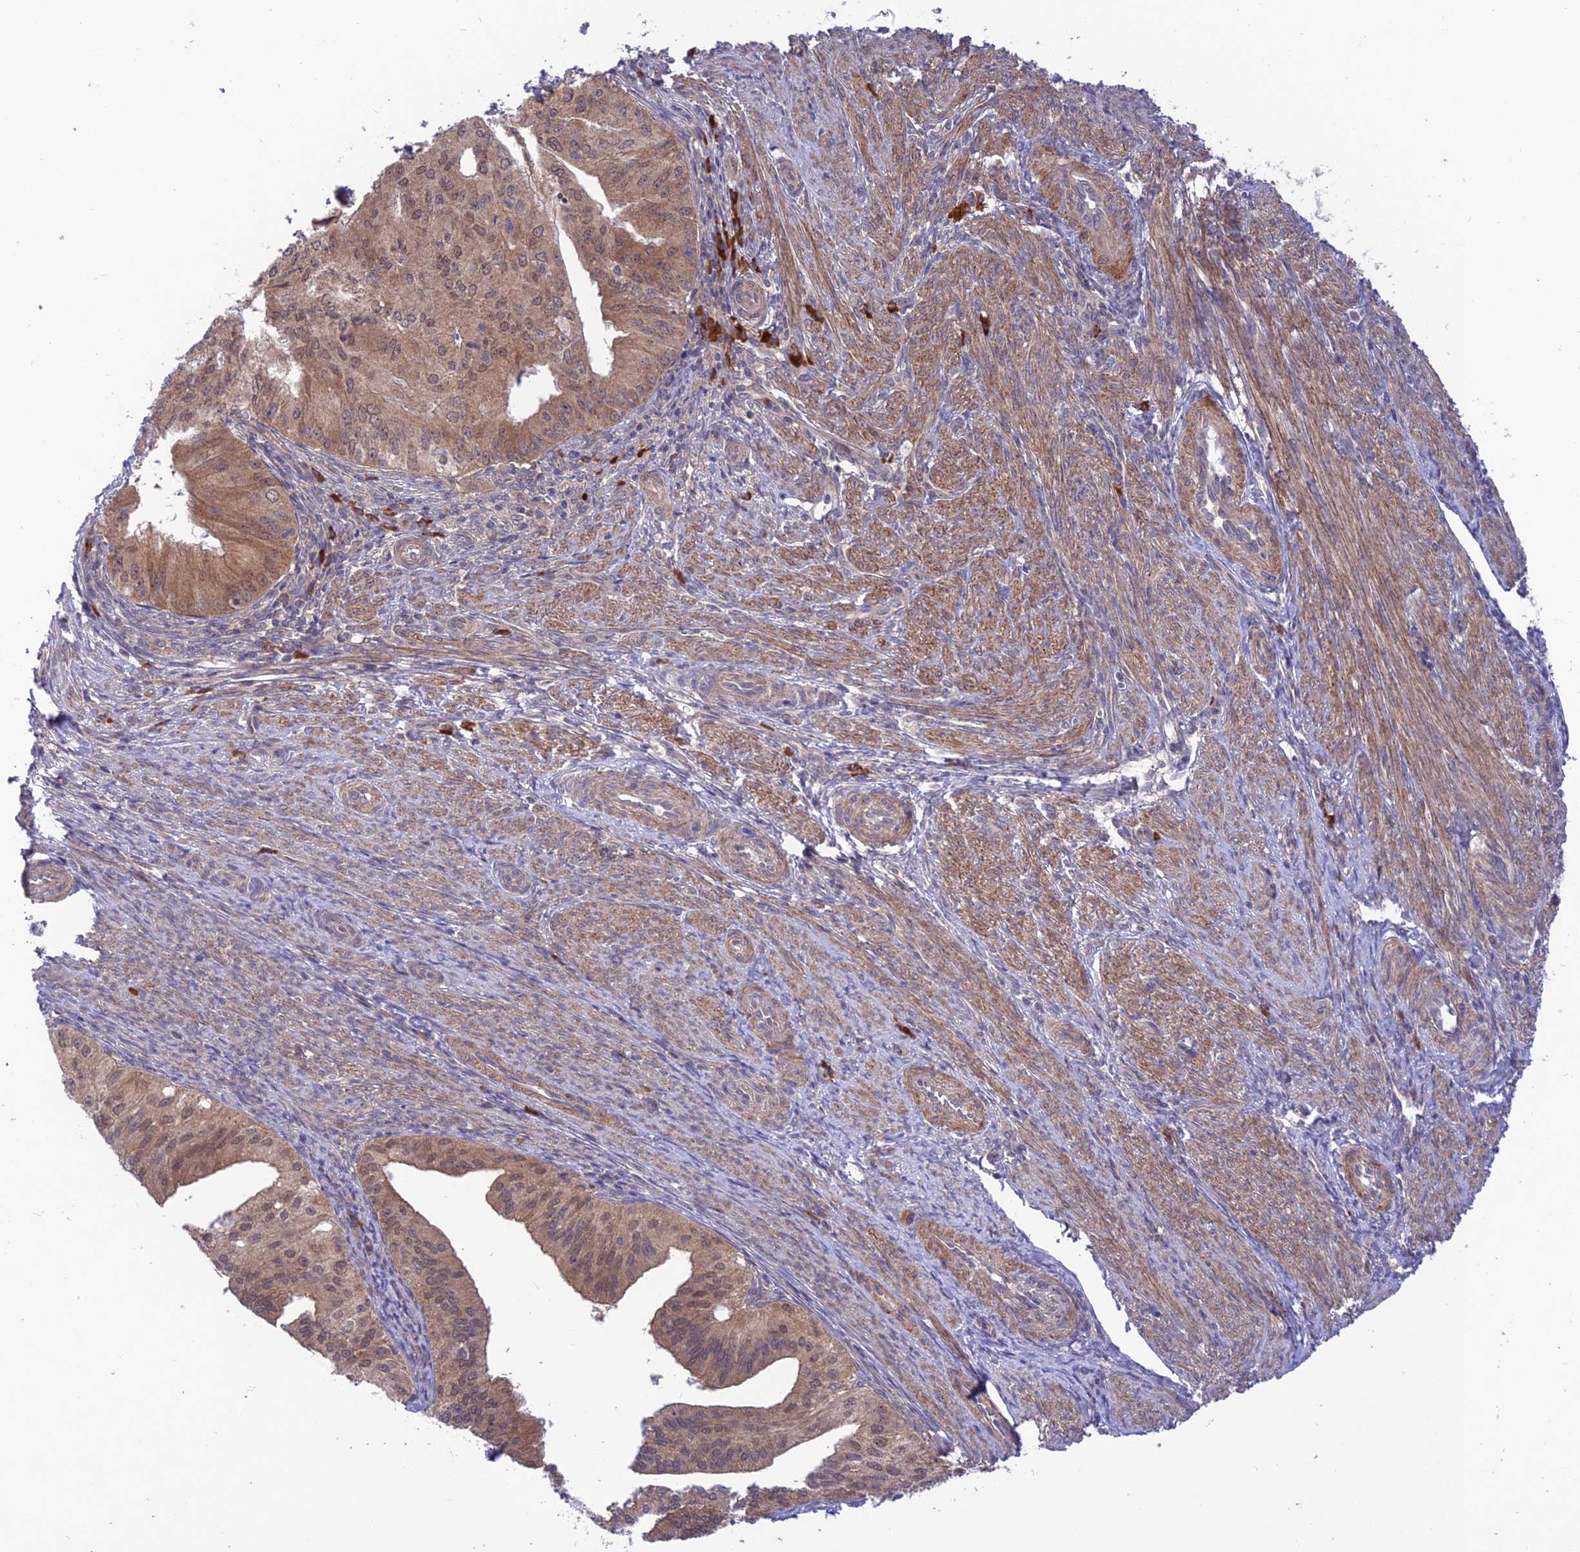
{"staining": {"intensity": "moderate", "quantity": ">75%", "location": "cytoplasmic/membranous,nuclear"}, "tissue": "endometrial cancer", "cell_type": "Tumor cells", "image_type": "cancer", "snomed": [{"axis": "morphology", "description": "Adenocarcinoma, NOS"}, {"axis": "topography", "description": "Endometrium"}], "caption": "Immunohistochemistry (IHC) photomicrograph of human adenocarcinoma (endometrial) stained for a protein (brown), which exhibits medium levels of moderate cytoplasmic/membranous and nuclear positivity in approximately >75% of tumor cells.", "gene": "UROS", "patient": {"sex": "female", "age": 50}}